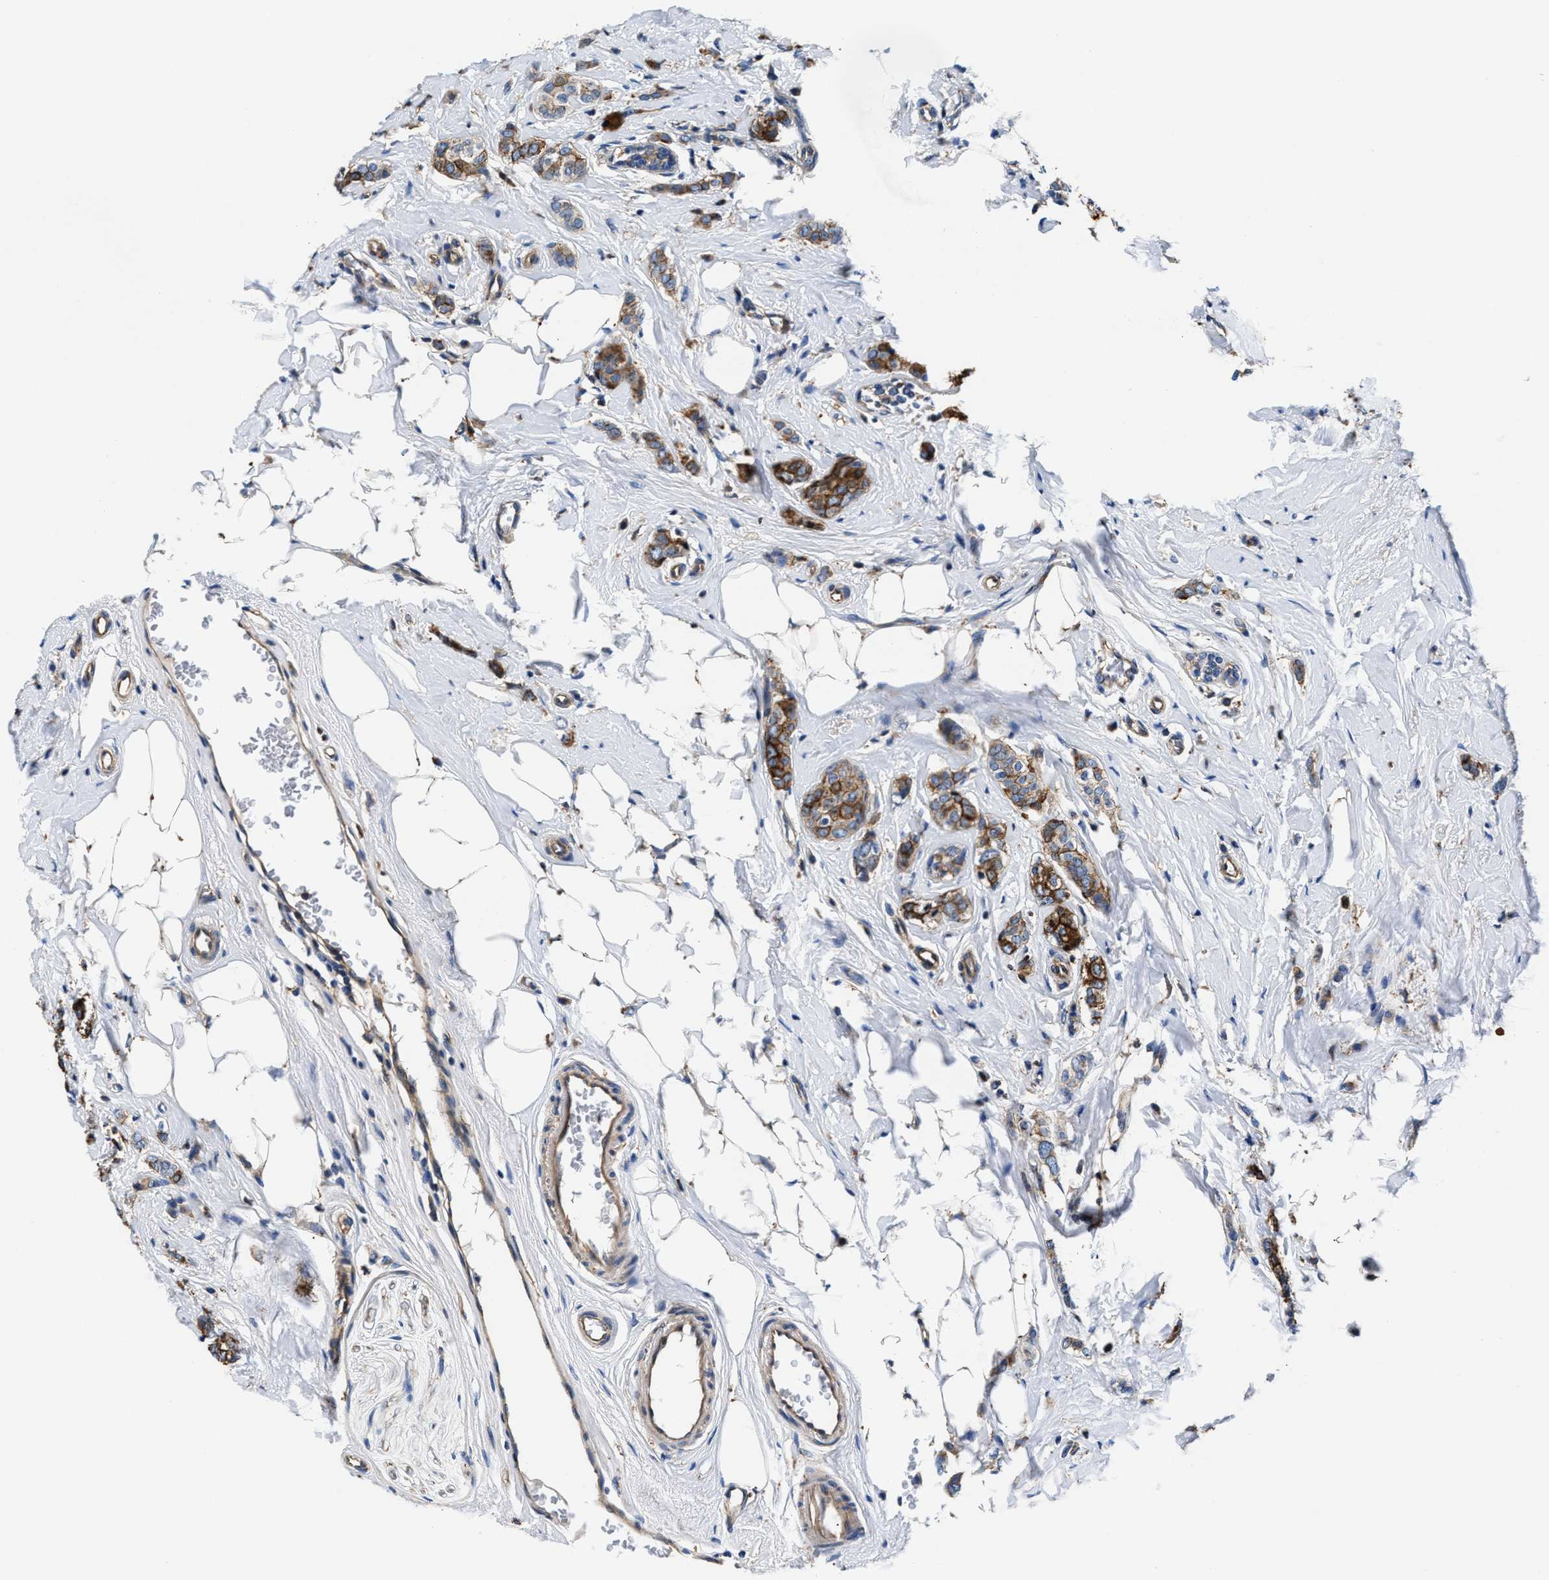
{"staining": {"intensity": "moderate", "quantity": ">75%", "location": "cytoplasmic/membranous"}, "tissue": "breast cancer", "cell_type": "Tumor cells", "image_type": "cancer", "snomed": [{"axis": "morphology", "description": "Lobular carcinoma"}, {"axis": "topography", "description": "Breast"}], "caption": "Breast lobular carcinoma was stained to show a protein in brown. There is medium levels of moderate cytoplasmic/membranous staining in approximately >75% of tumor cells. Nuclei are stained in blue.", "gene": "PPP1R9B", "patient": {"sex": "female", "age": 60}}